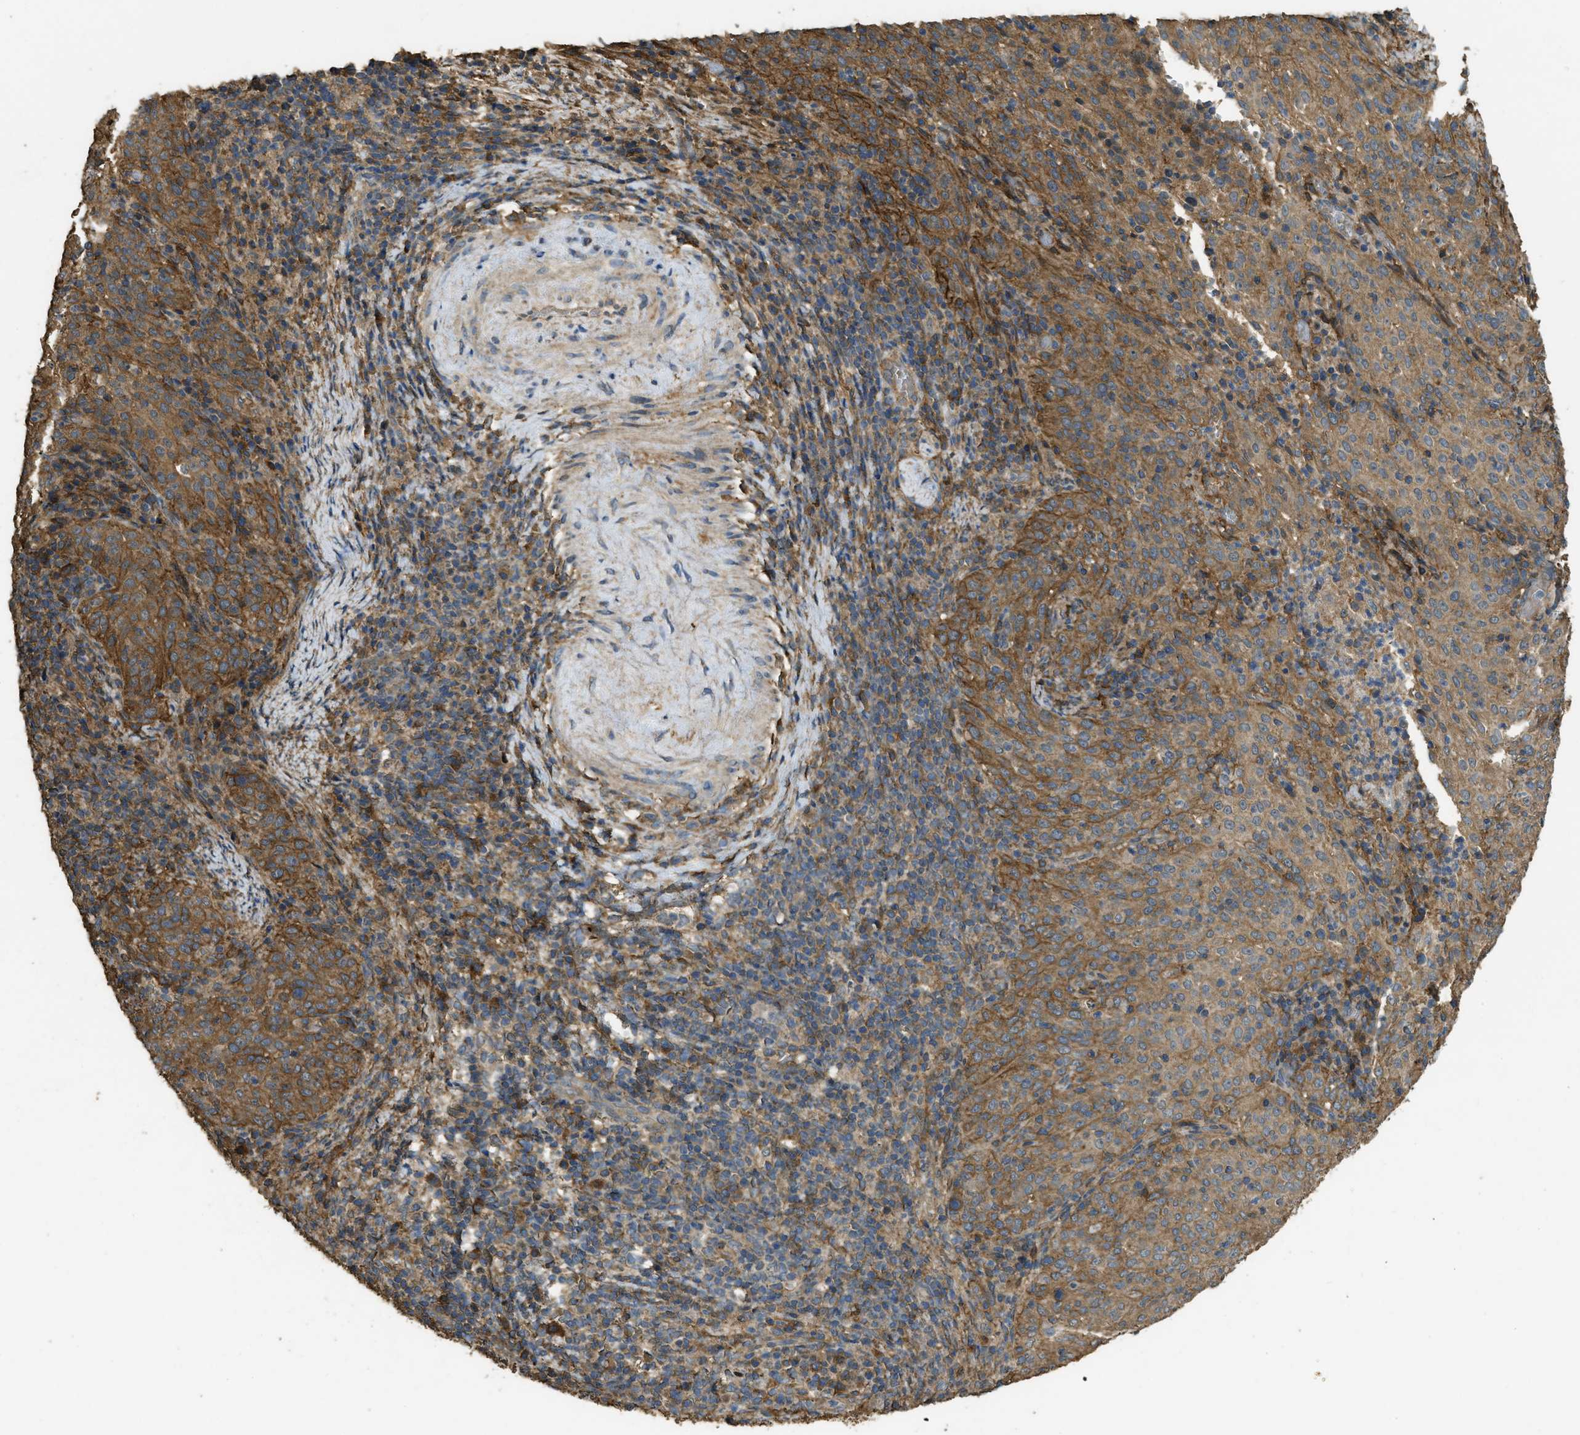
{"staining": {"intensity": "moderate", "quantity": ">75%", "location": "cytoplasmic/membranous"}, "tissue": "cervical cancer", "cell_type": "Tumor cells", "image_type": "cancer", "snomed": [{"axis": "morphology", "description": "Squamous cell carcinoma, NOS"}, {"axis": "topography", "description": "Cervix"}], "caption": "Protein staining by immunohistochemistry (IHC) displays moderate cytoplasmic/membranous staining in about >75% of tumor cells in cervical cancer. (DAB IHC, brown staining for protein, blue staining for nuclei).", "gene": "CD276", "patient": {"sex": "female", "age": 51}}